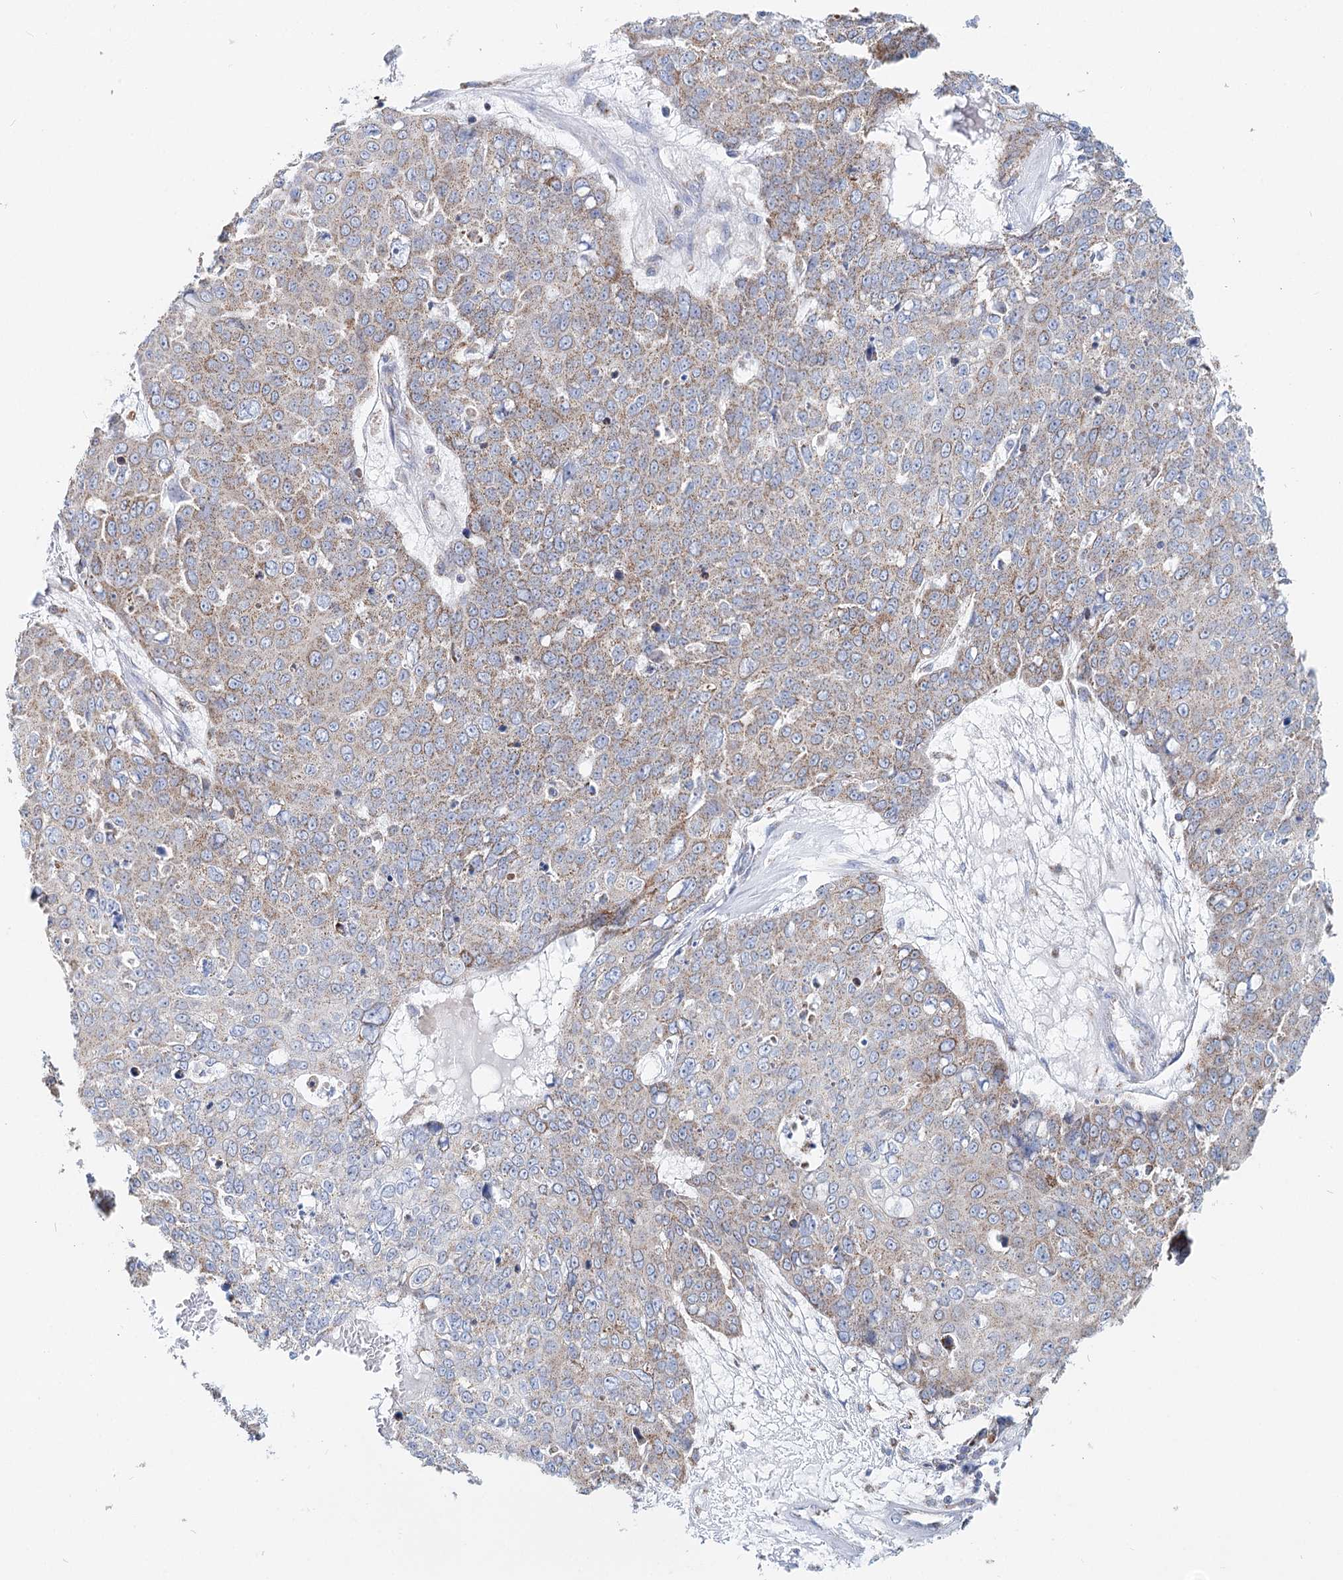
{"staining": {"intensity": "weak", "quantity": "<25%", "location": "cytoplasmic/membranous"}, "tissue": "skin cancer", "cell_type": "Tumor cells", "image_type": "cancer", "snomed": [{"axis": "morphology", "description": "Squamous cell carcinoma, NOS"}, {"axis": "topography", "description": "Skin"}], "caption": "This is a photomicrograph of IHC staining of skin squamous cell carcinoma, which shows no expression in tumor cells.", "gene": "MCCC2", "patient": {"sex": "male", "age": 71}}